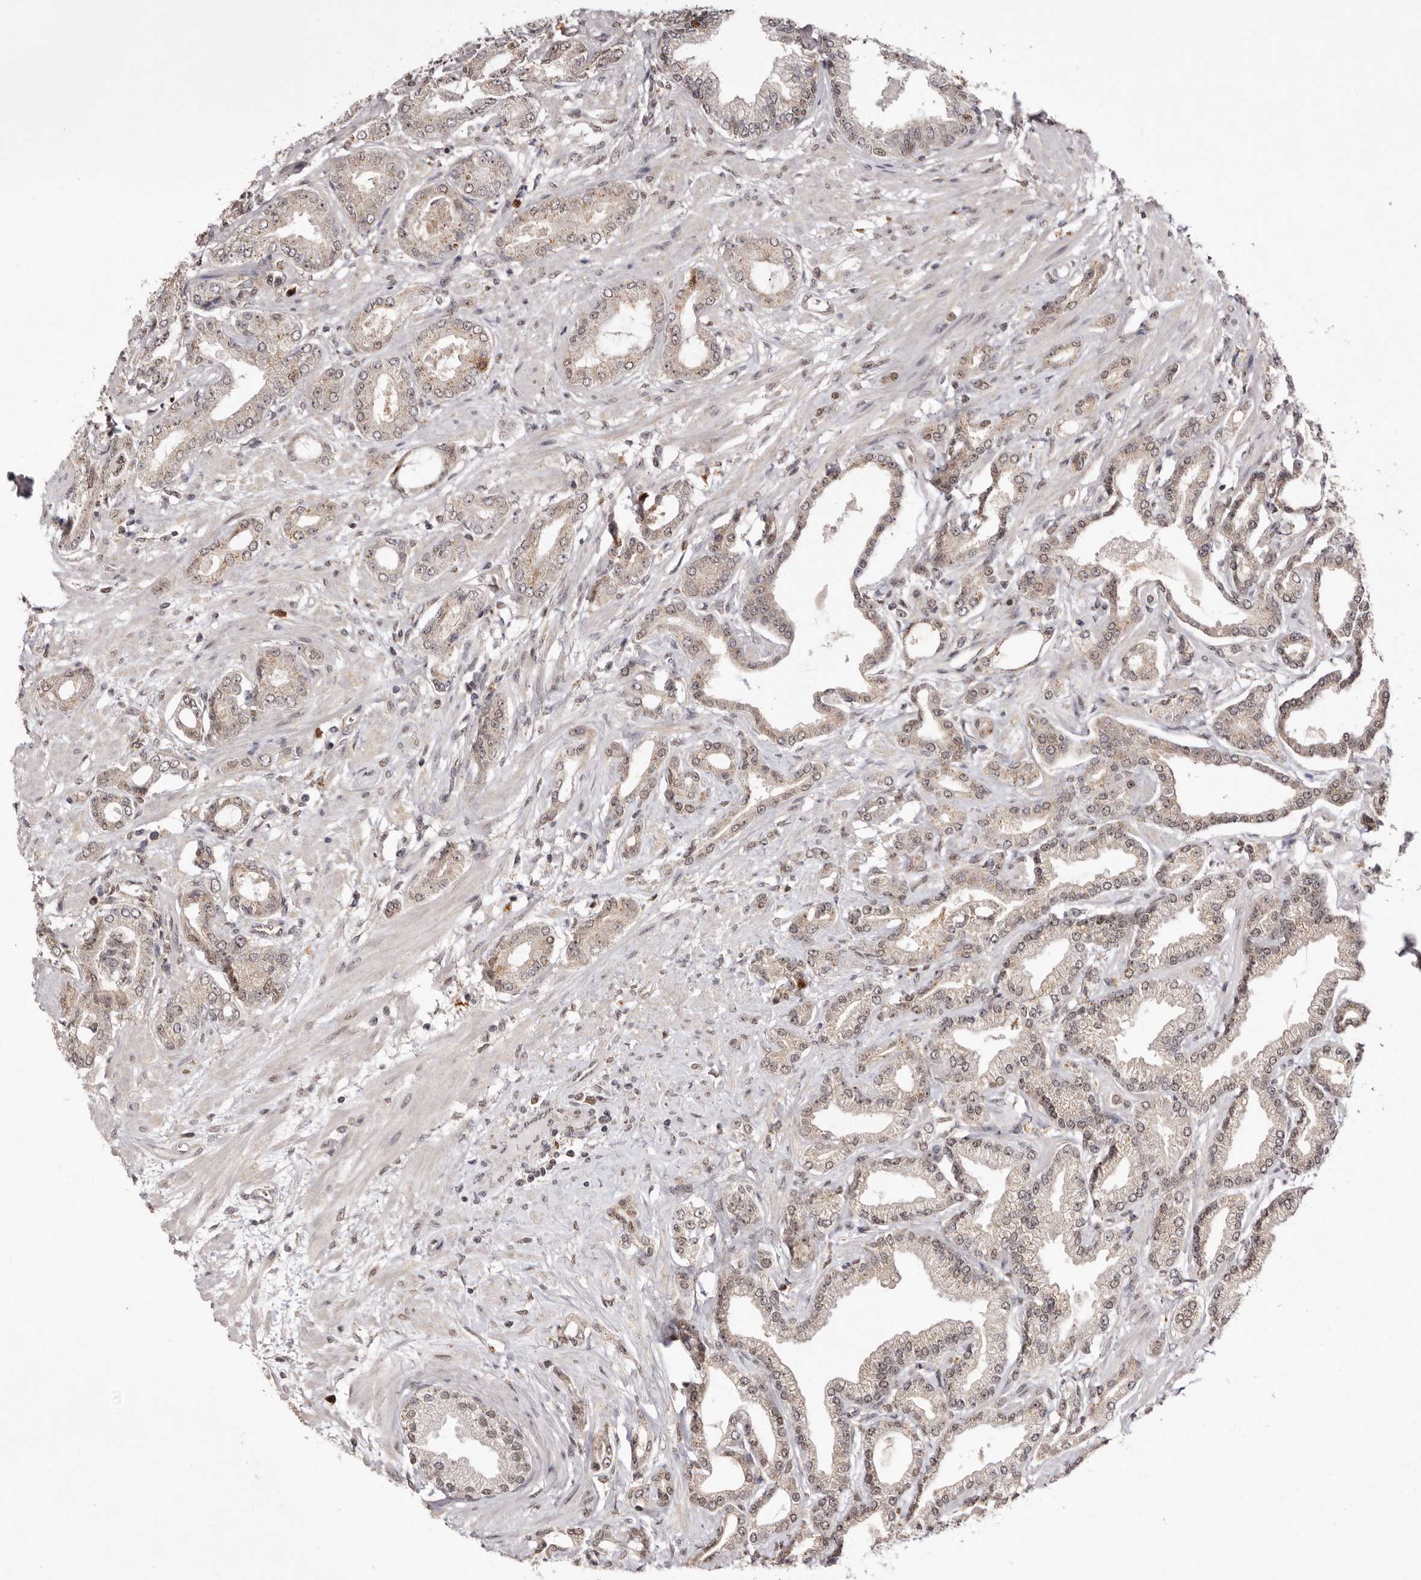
{"staining": {"intensity": "weak", "quantity": ">75%", "location": "nuclear"}, "tissue": "prostate cancer", "cell_type": "Tumor cells", "image_type": "cancer", "snomed": [{"axis": "morphology", "description": "Adenocarcinoma, Low grade"}, {"axis": "topography", "description": "Prostate"}], "caption": "A brown stain highlights weak nuclear staining of a protein in prostate low-grade adenocarcinoma tumor cells.", "gene": "NOTCH1", "patient": {"sex": "male", "age": 63}}